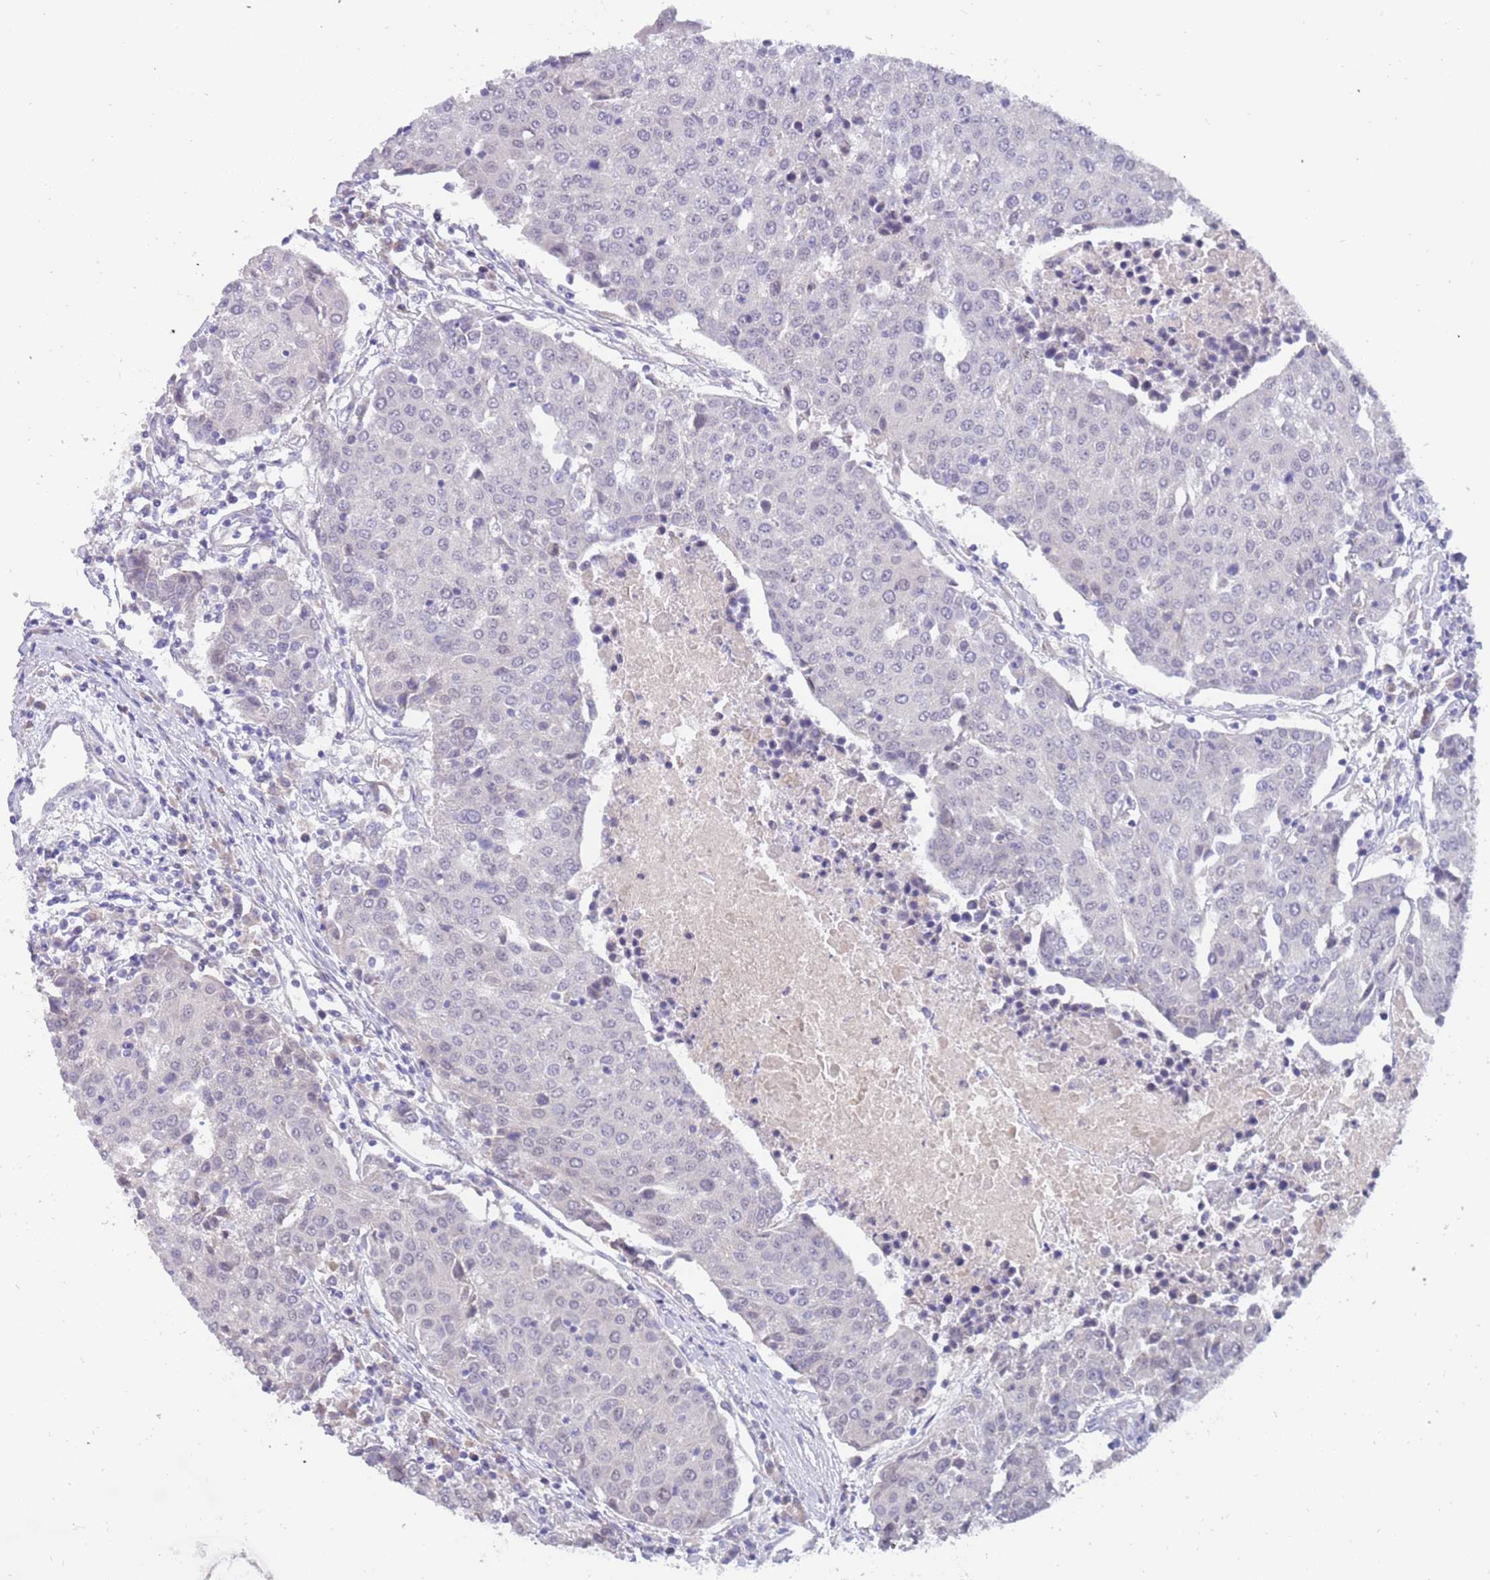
{"staining": {"intensity": "negative", "quantity": "none", "location": "none"}, "tissue": "urothelial cancer", "cell_type": "Tumor cells", "image_type": "cancer", "snomed": [{"axis": "morphology", "description": "Urothelial carcinoma, High grade"}, {"axis": "topography", "description": "Urinary bladder"}], "caption": "A high-resolution photomicrograph shows immunohistochemistry staining of high-grade urothelial carcinoma, which shows no significant positivity in tumor cells.", "gene": "ZNF746", "patient": {"sex": "female", "age": 85}}